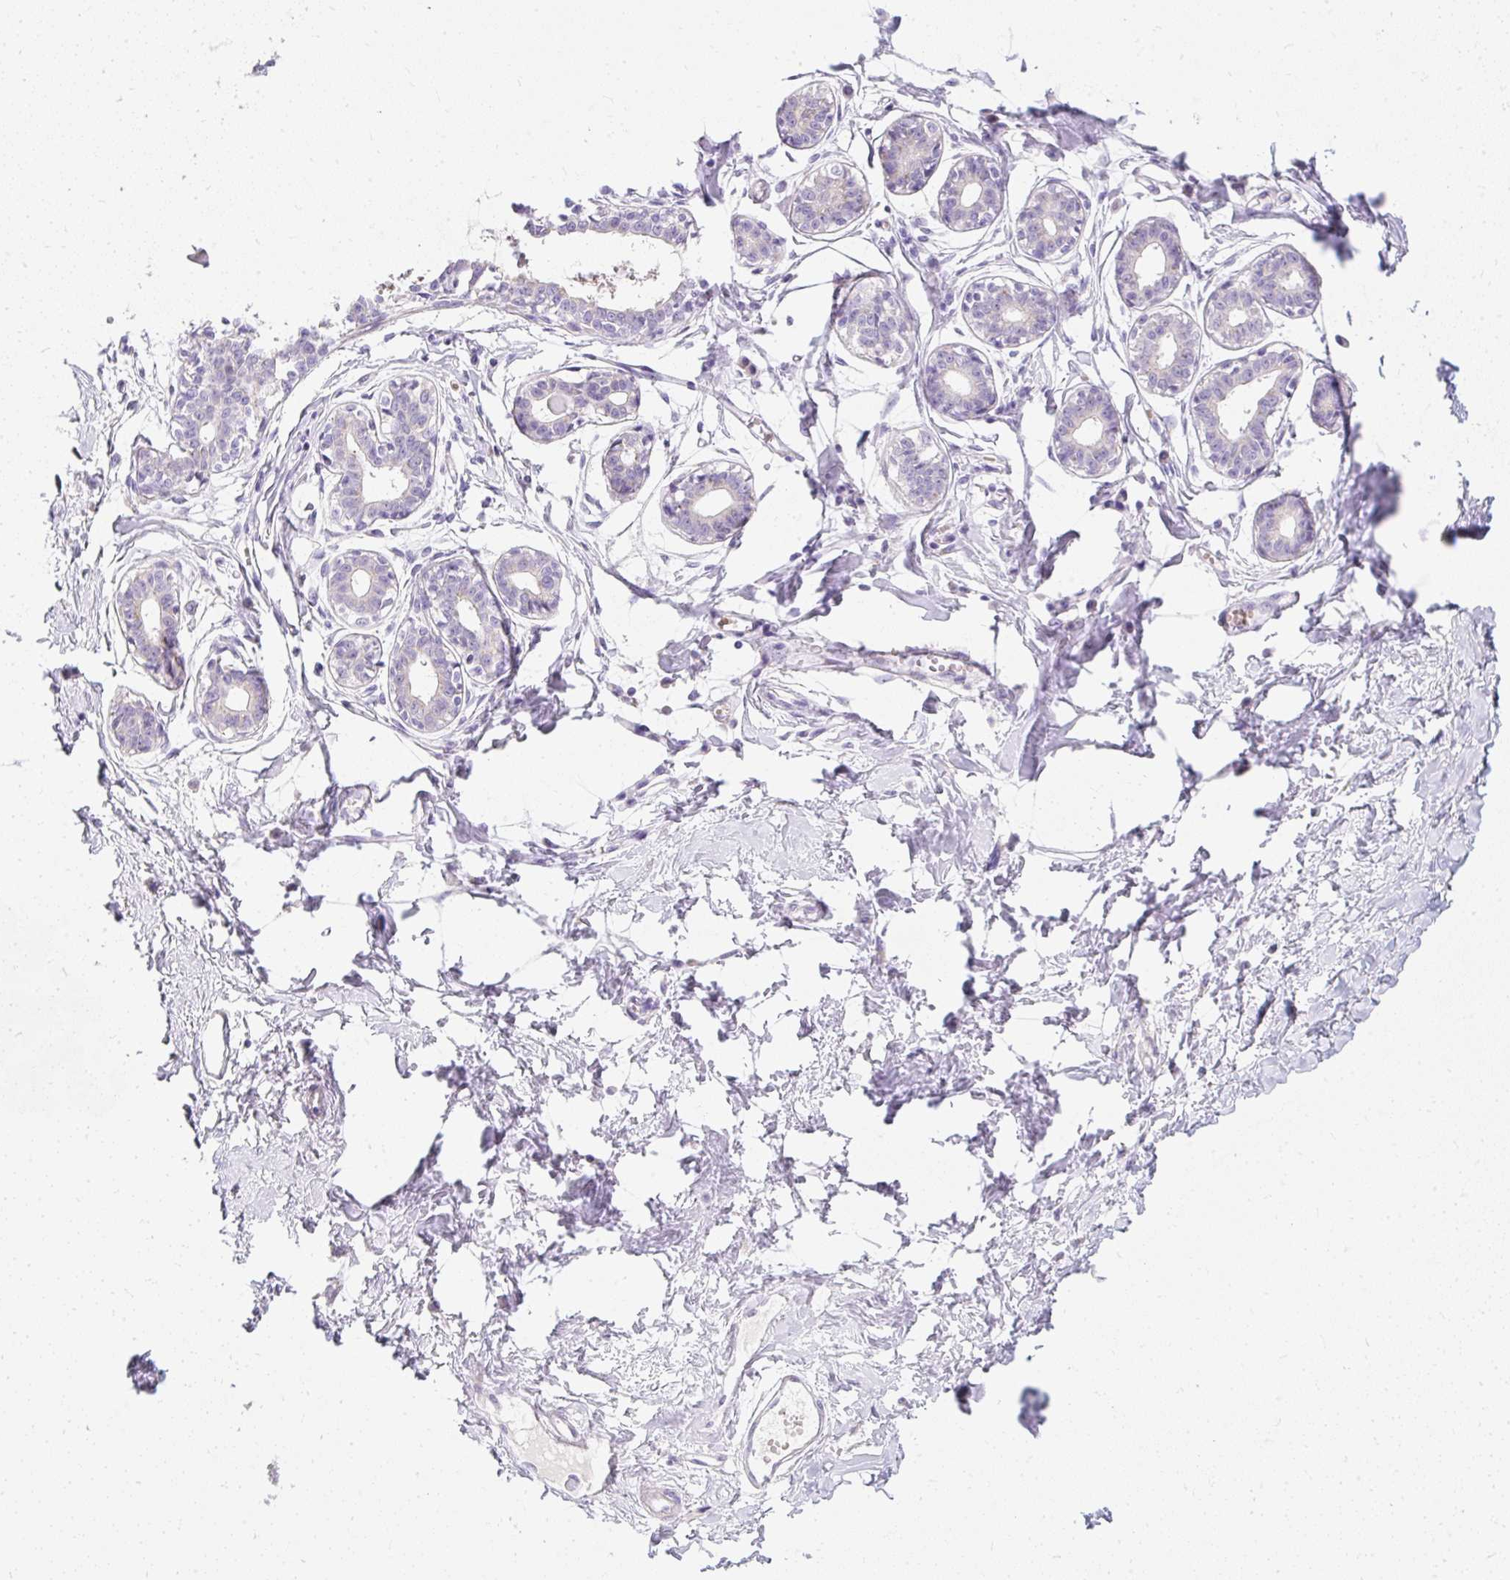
{"staining": {"intensity": "negative", "quantity": "none", "location": "none"}, "tissue": "breast", "cell_type": "Adipocytes", "image_type": "normal", "snomed": [{"axis": "morphology", "description": "Normal tissue, NOS"}, {"axis": "topography", "description": "Breast"}], "caption": "Immunohistochemistry micrograph of unremarkable breast: human breast stained with DAB displays no significant protein staining in adipocytes. (DAB (3,3'-diaminobenzidine) IHC with hematoxylin counter stain).", "gene": "DTX4", "patient": {"sex": "female", "age": 45}}